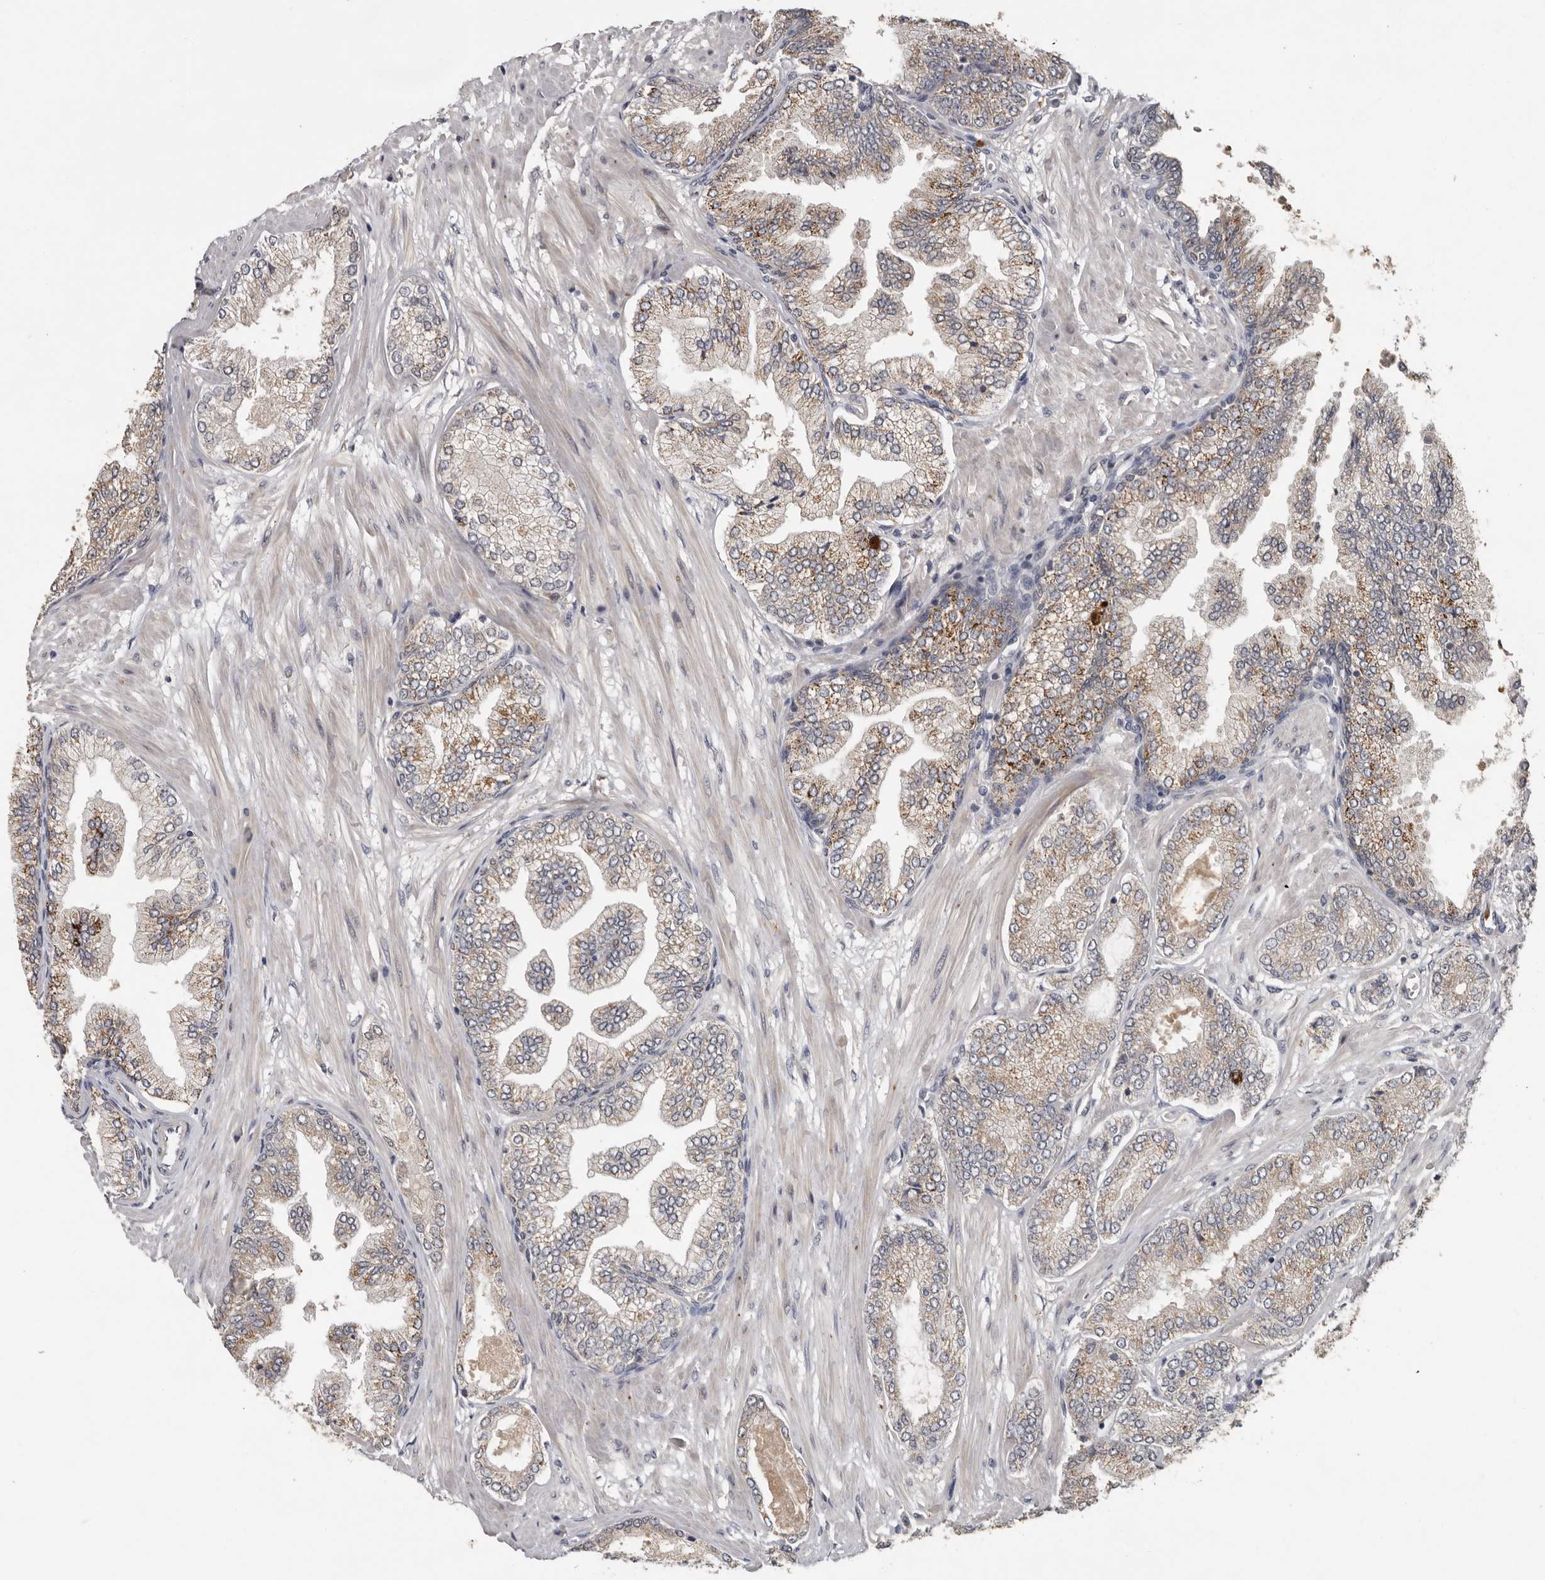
{"staining": {"intensity": "moderate", "quantity": "<25%", "location": "cytoplasmic/membranous"}, "tissue": "prostate cancer", "cell_type": "Tumor cells", "image_type": "cancer", "snomed": [{"axis": "morphology", "description": "Adenocarcinoma, Low grade"}, {"axis": "topography", "description": "Prostate"}], "caption": "DAB (3,3'-diaminobenzidine) immunohistochemical staining of prostate cancer (adenocarcinoma (low-grade)) displays moderate cytoplasmic/membranous protein positivity in approximately <25% of tumor cells.", "gene": "MTF1", "patient": {"sex": "male", "age": 63}}